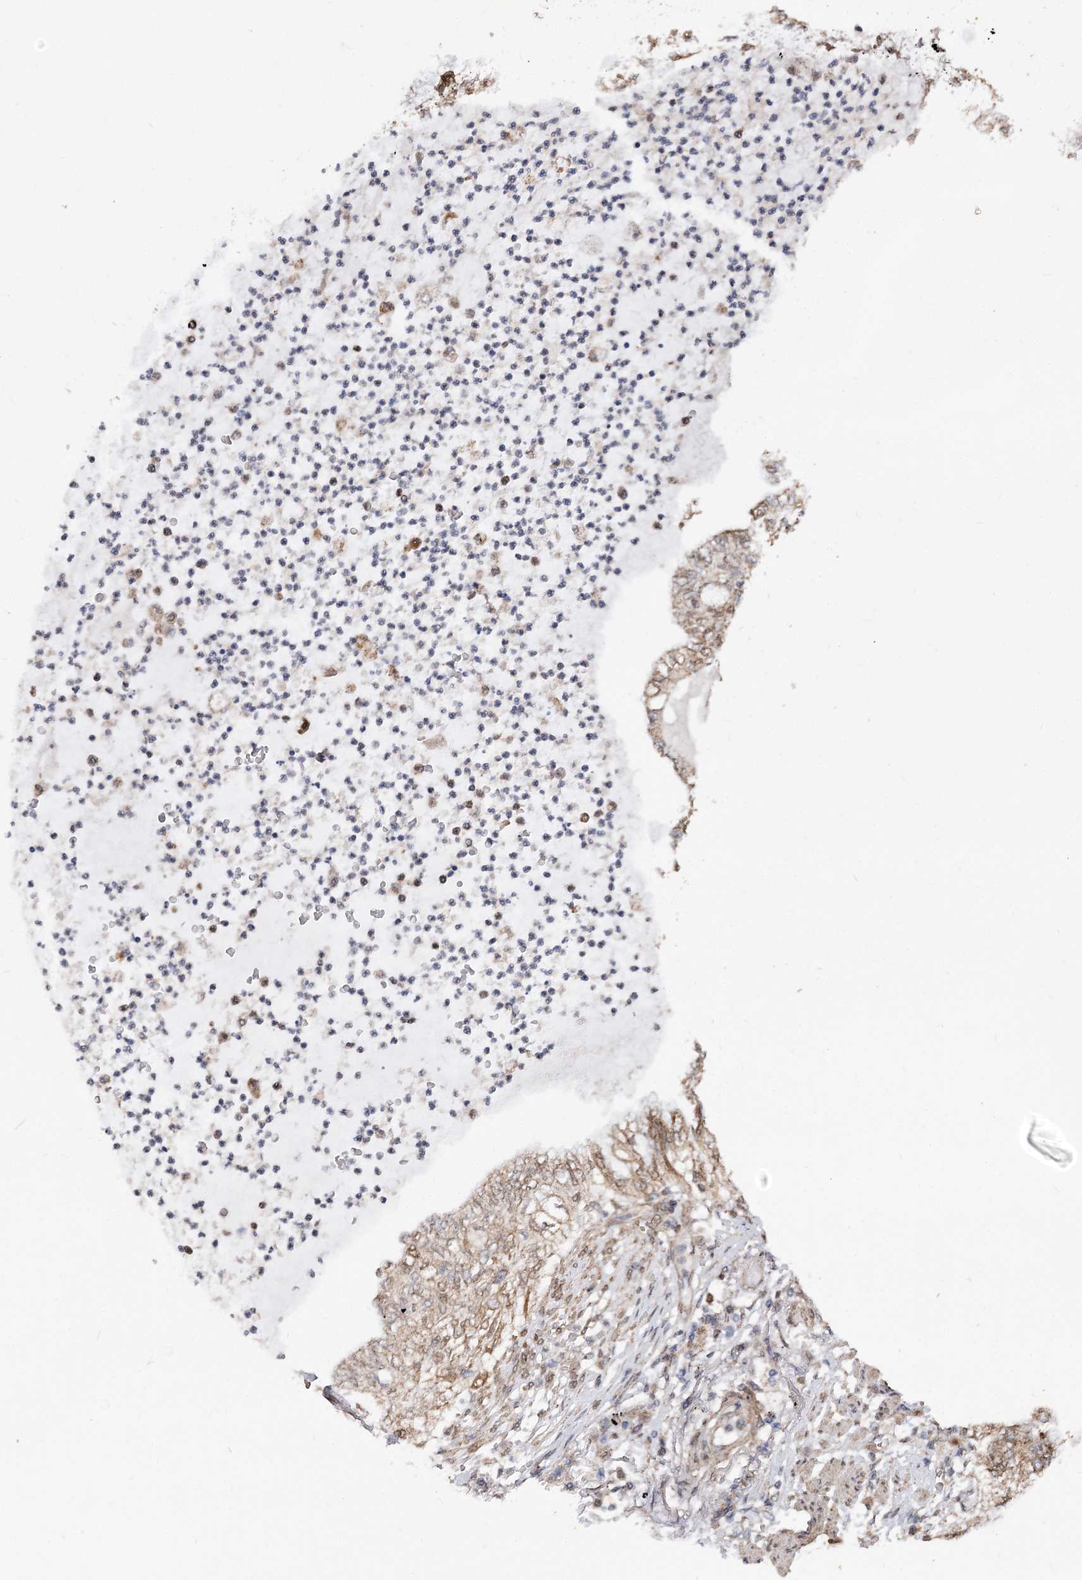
{"staining": {"intensity": "moderate", "quantity": ">75%", "location": "cytoplasmic/membranous"}, "tissue": "lung cancer", "cell_type": "Tumor cells", "image_type": "cancer", "snomed": [{"axis": "morphology", "description": "Adenocarcinoma, NOS"}, {"axis": "topography", "description": "Lung"}], "caption": "A micrograph of lung cancer stained for a protein demonstrates moderate cytoplasmic/membranous brown staining in tumor cells.", "gene": "ZSCAN23", "patient": {"sex": "female", "age": 70}}